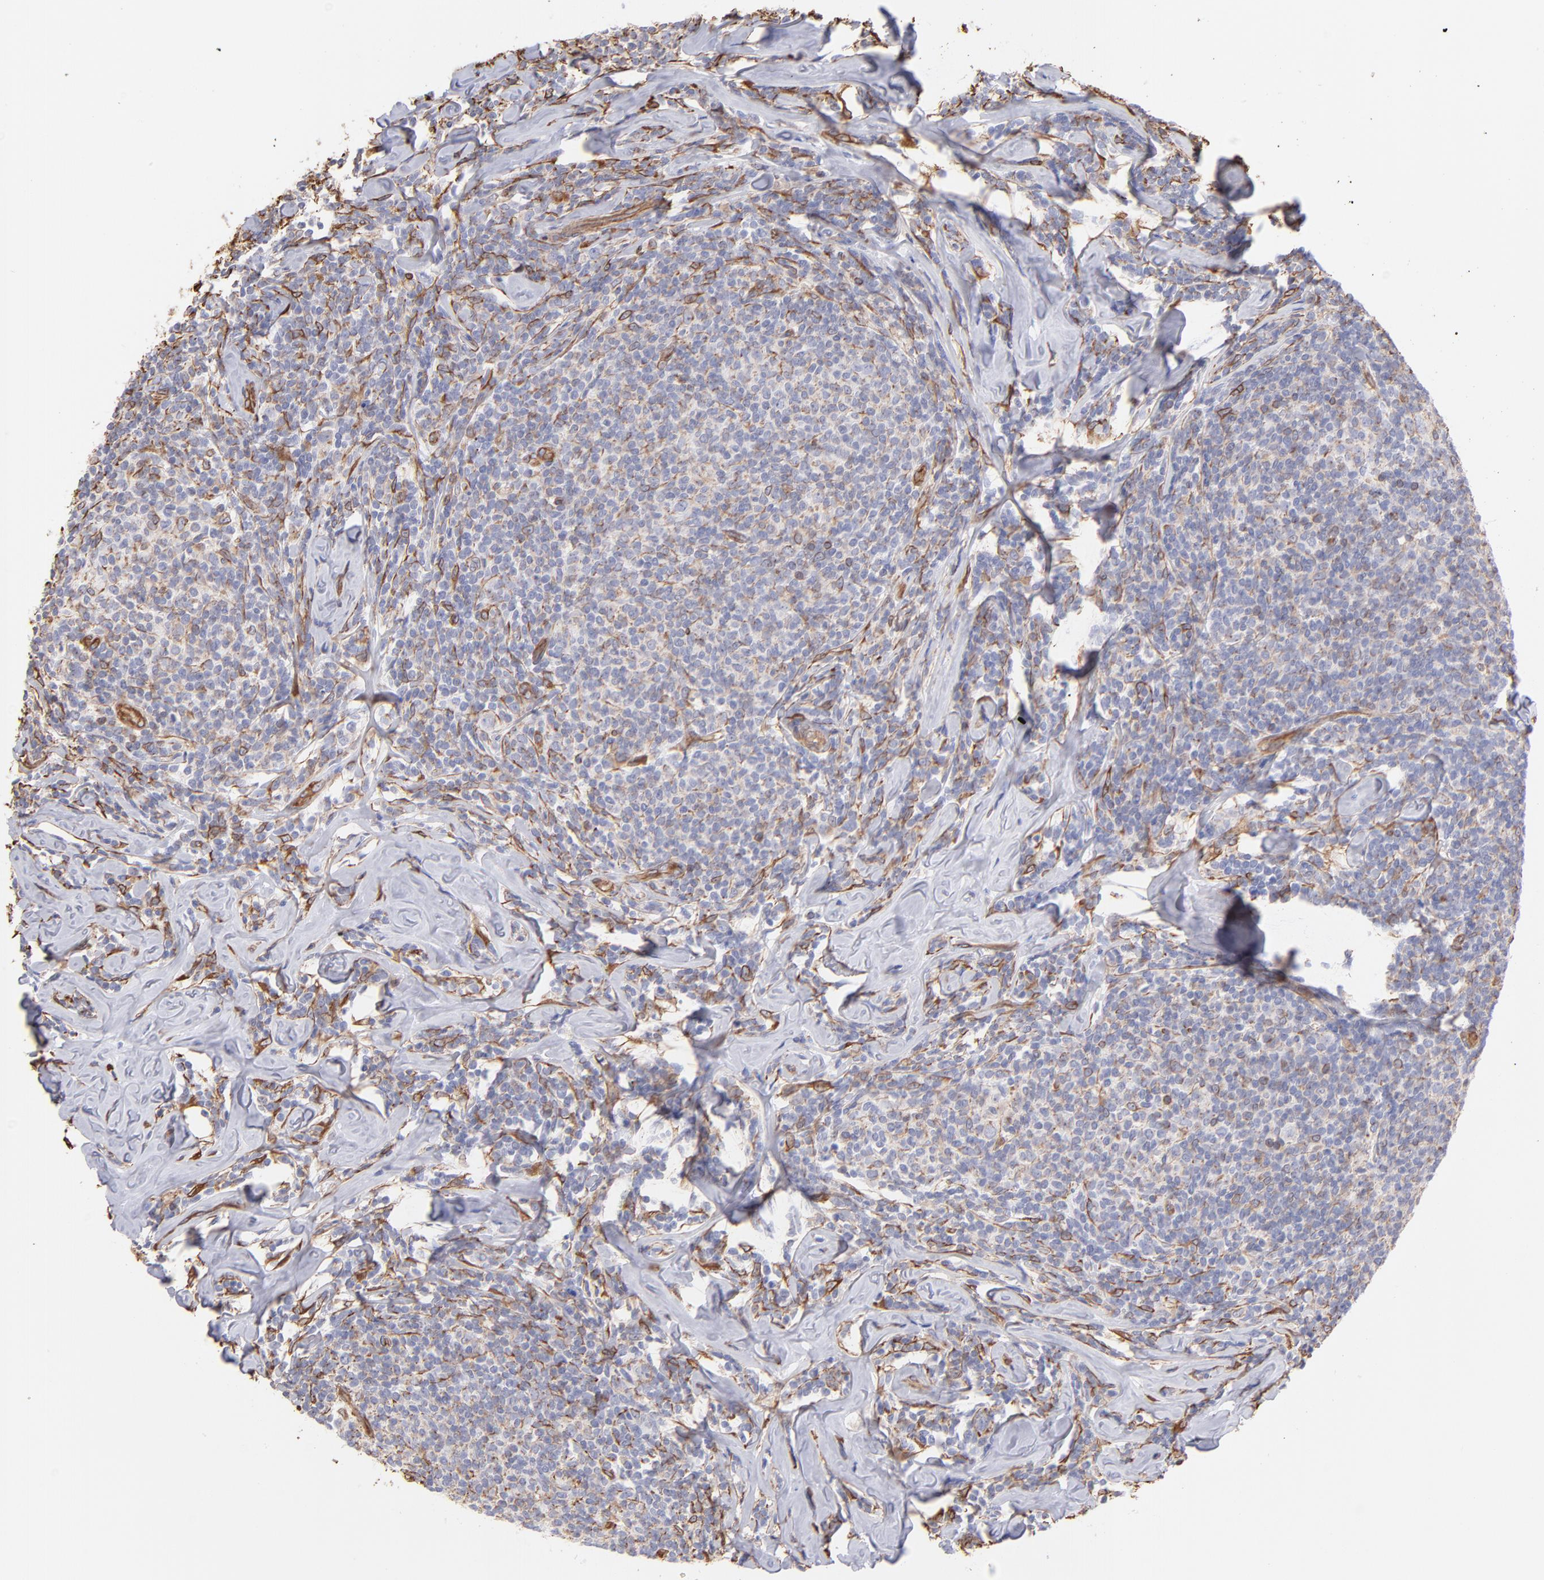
{"staining": {"intensity": "weak", "quantity": "25%-75%", "location": "cytoplasmic/membranous"}, "tissue": "lymphoma", "cell_type": "Tumor cells", "image_type": "cancer", "snomed": [{"axis": "morphology", "description": "Malignant lymphoma, non-Hodgkin's type, Low grade"}, {"axis": "topography", "description": "Lymph node"}], "caption": "Immunohistochemical staining of lymphoma demonstrates low levels of weak cytoplasmic/membranous staining in about 25%-75% of tumor cells.", "gene": "PLEC", "patient": {"sex": "female", "age": 56}}